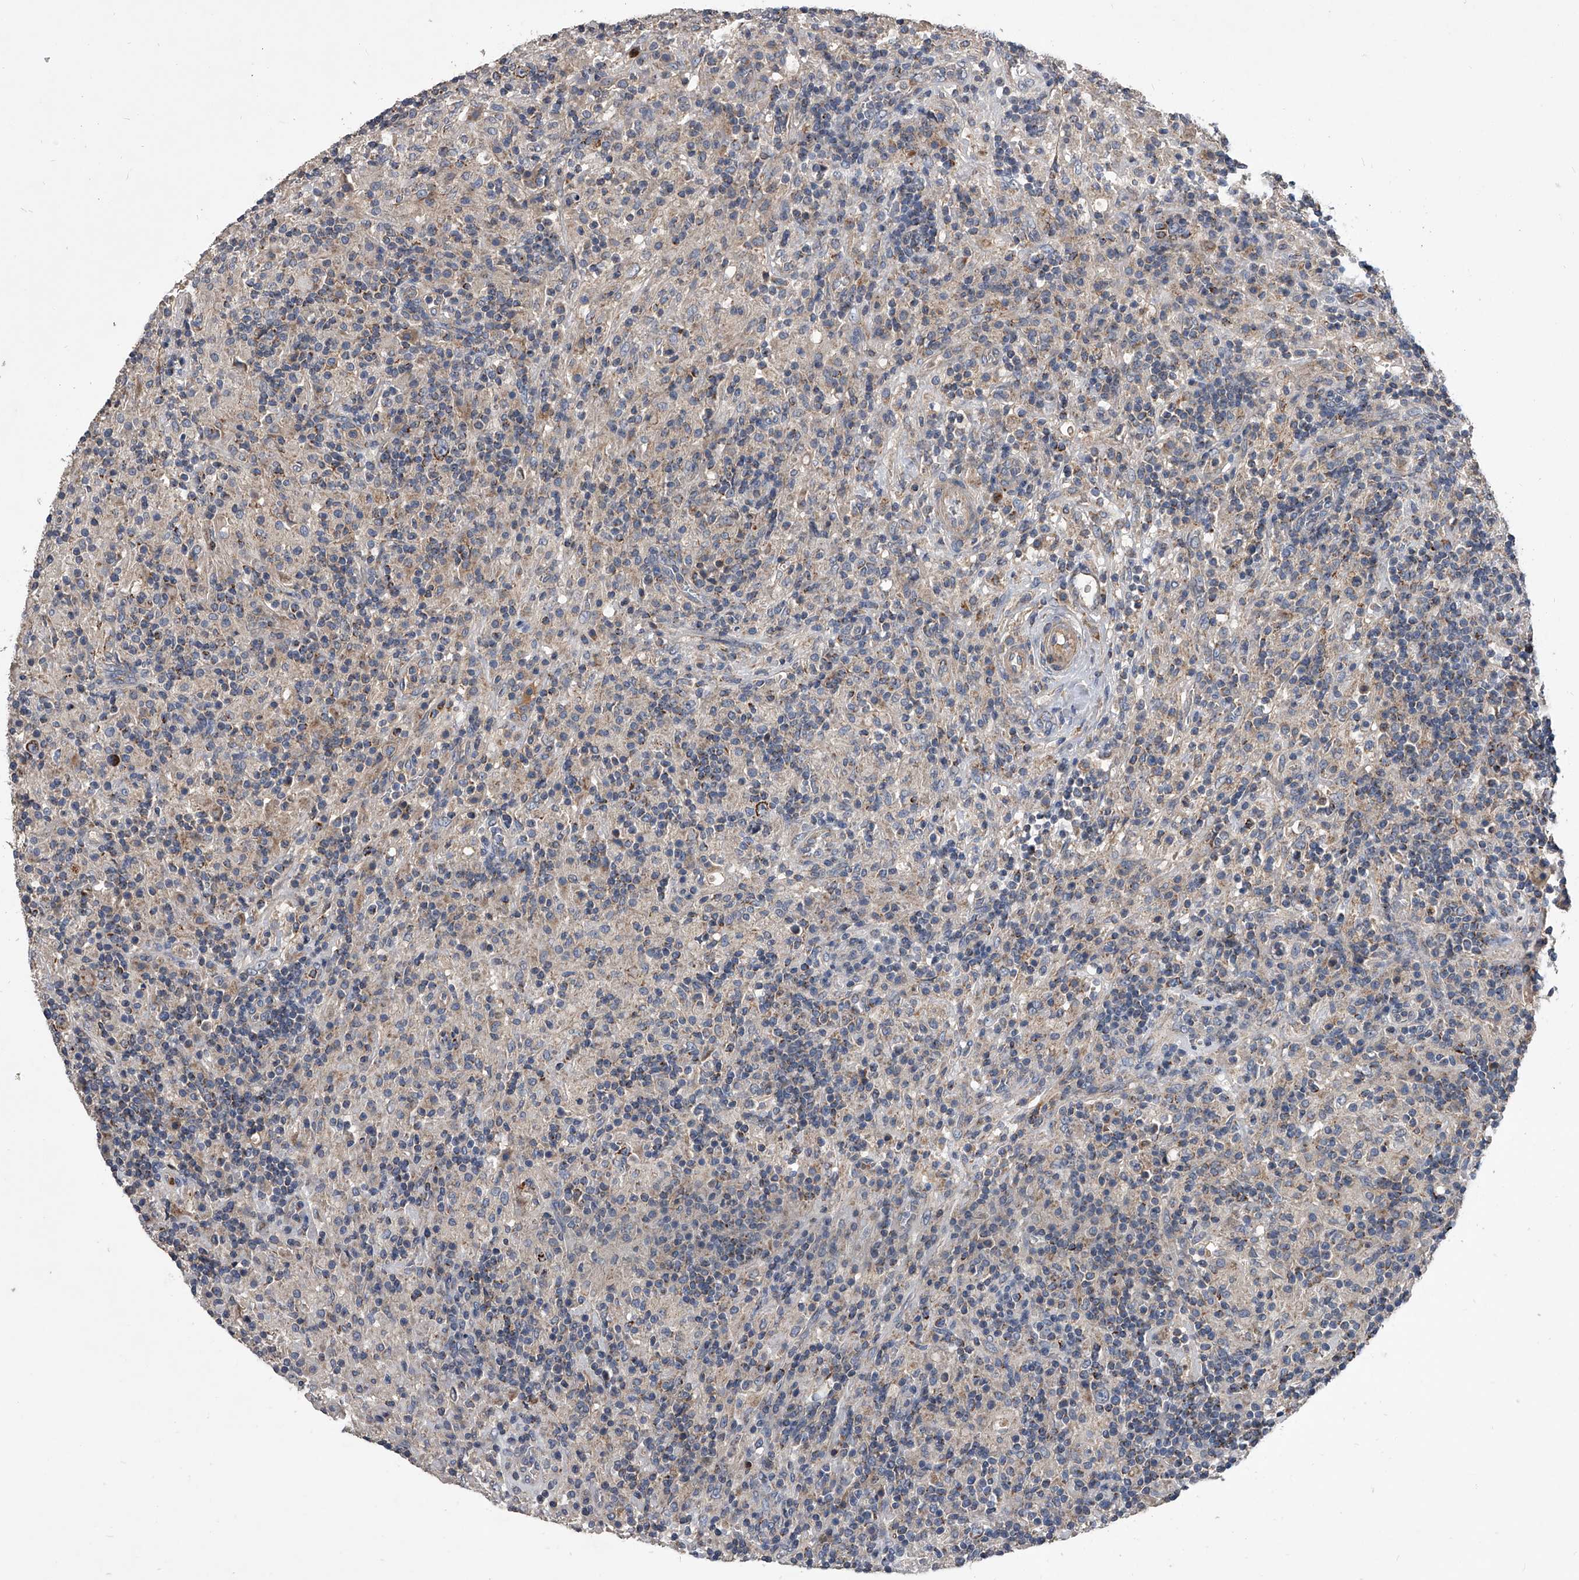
{"staining": {"intensity": "moderate", "quantity": ">75%", "location": "cytoplasmic/membranous"}, "tissue": "lymphoma", "cell_type": "Tumor cells", "image_type": "cancer", "snomed": [{"axis": "morphology", "description": "Hodgkin's disease, NOS"}, {"axis": "topography", "description": "Lymph node"}], "caption": "About >75% of tumor cells in human Hodgkin's disease display moderate cytoplasmic/membranous protein staining as visualized by brown immunohistochemical staining.", "gene": "NRP1", "patient": {"sex": "male", "age": 70}}